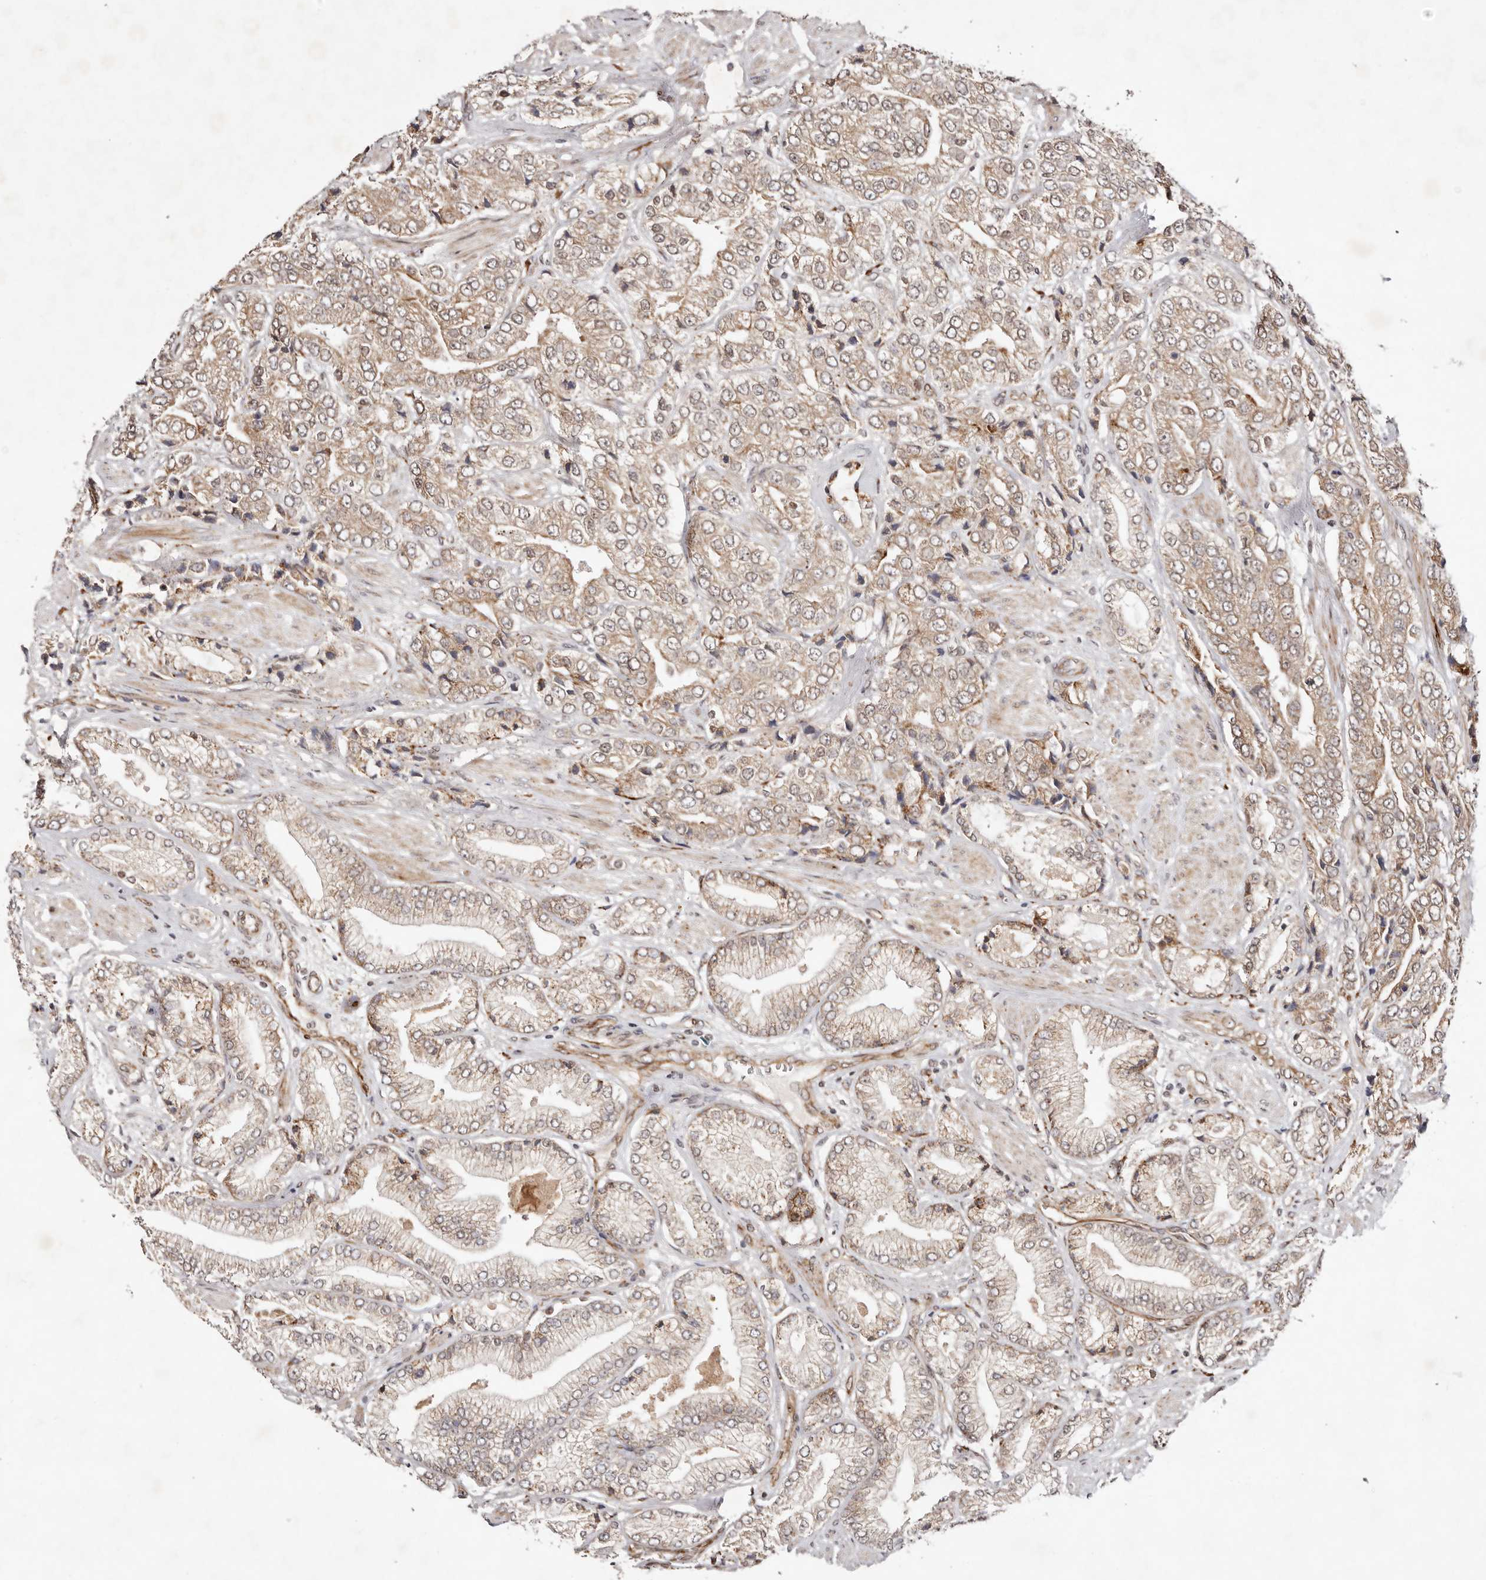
{"staining": {"intensity": "weak", "quantity": ">75%", "location": "cytoplasmic/membranous"}, "tissue": "prostate cancer", "cell_type": "Tumor cells", "image_type": "cancer", "snomed": [{"axis": "morphology", "description": "Adenocarcinoma, High grade"}, {"axis": "topography", "description": "Prostate"}], "caption": "Immunohistochemistry (IHC) histopathology image of adenocarcinoma (high-grade) (prostate) stained for a protein (brown), which demonstrates low levels of weak cytoplasmic/membranous expression in about >75% of tumor cells.", "gene": "BCL2L15", "patient": {"sex": "male", "age": 50}}